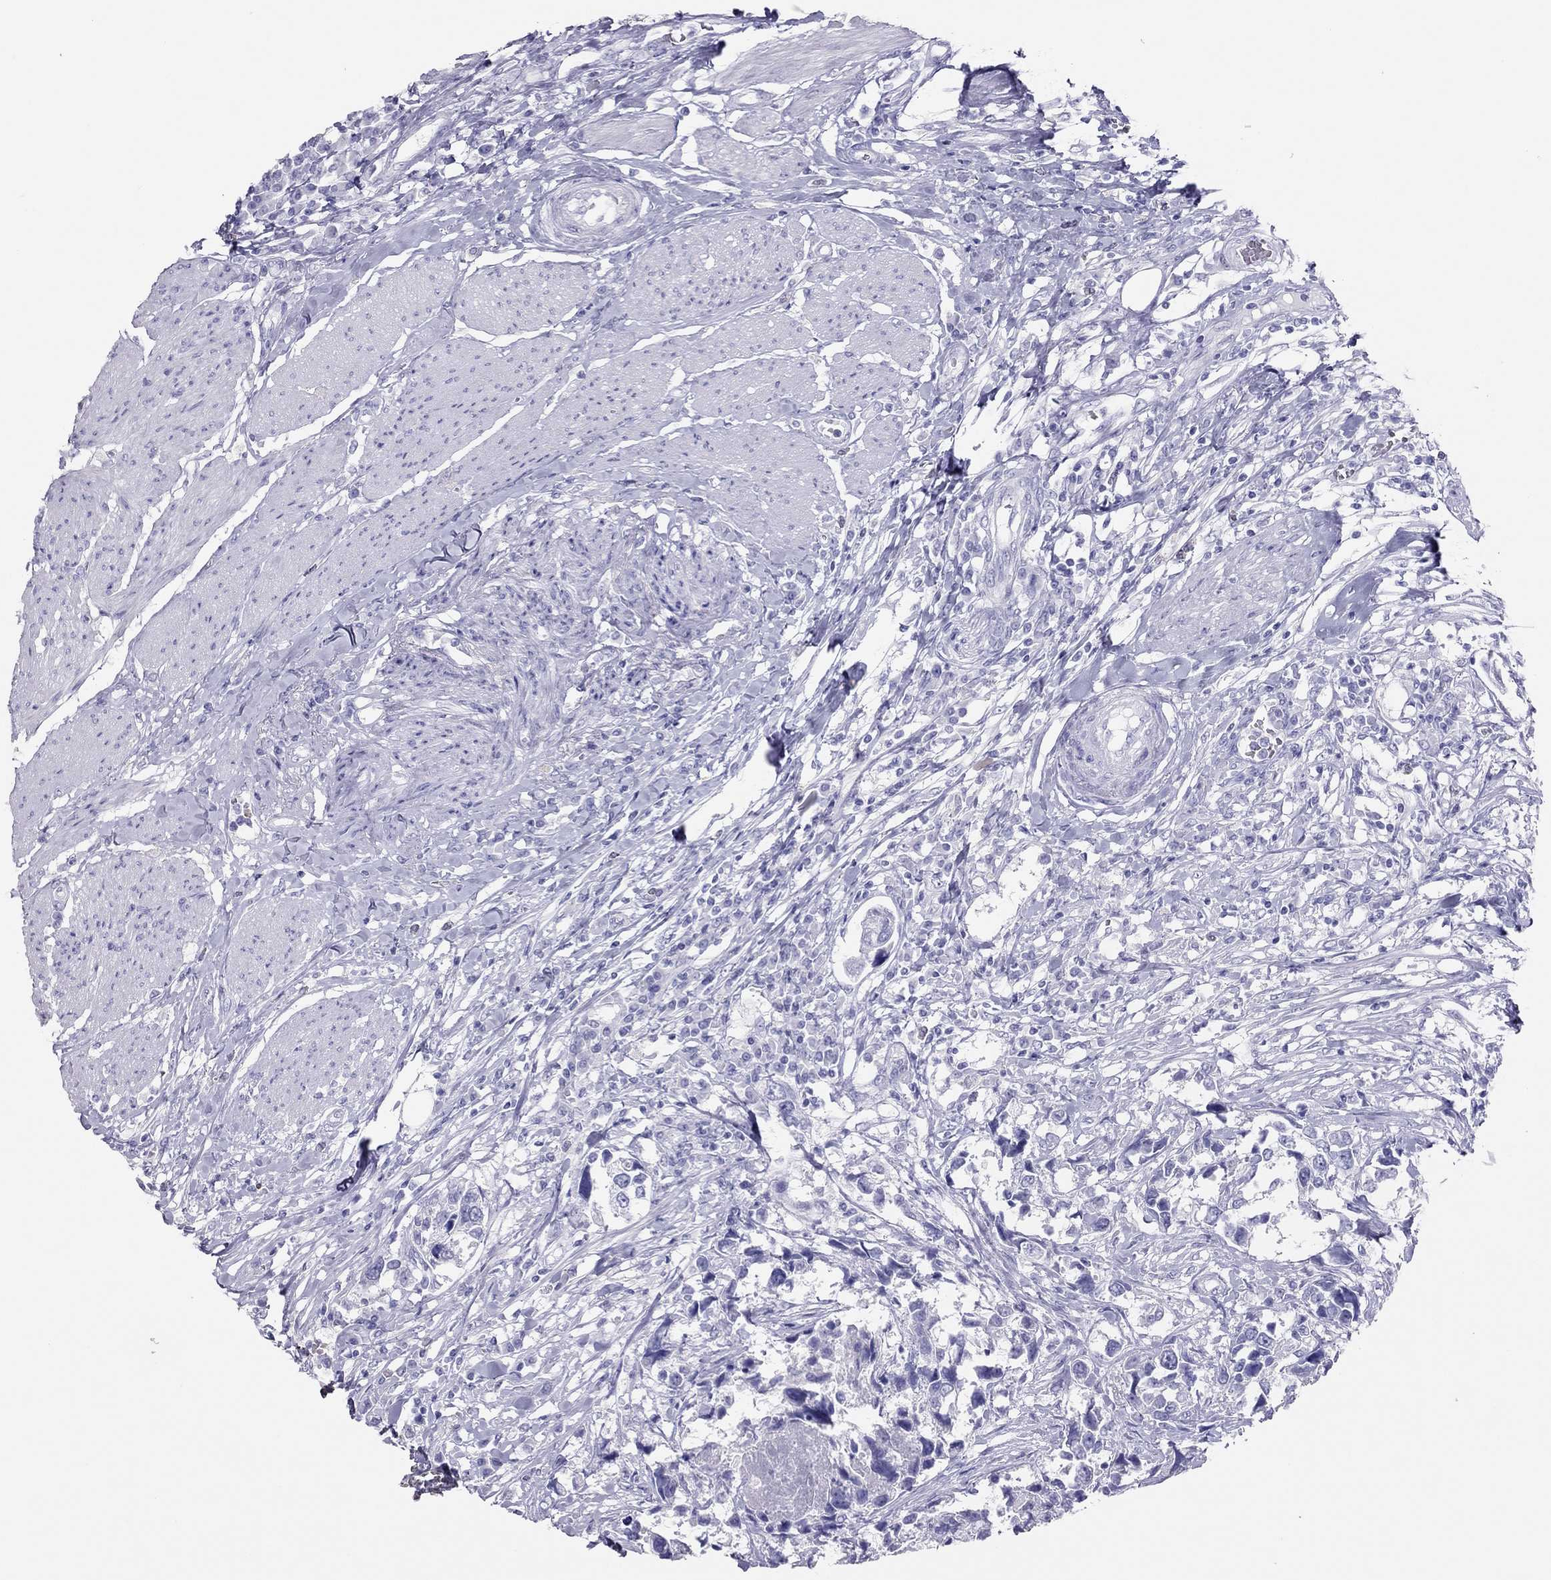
{"staining": {"intensity": "negative", "quantity": "none", "location": "none"}, "tissue": "urothelial cancer", "cell_type": "Tumor cells", "image_type": "cancer", "snomed": [{"axis": "morphology", "description": "Urothelial carcinoma, NOS"}, {"axis": "morphology", "description": "Urothelial carcinoma, High grade"}, {"axis": "topography", "description": "Urinary bladder"}], "caption": "IHC image of neoplastic tissue: human urothelial carcinoma (high-grade) stained with DAB exhibits no significant protein staining in tumor cells. Nuclei are stained in blue.", "gene": "TSHB", "patient": {"sex": "male", "age": 63}}